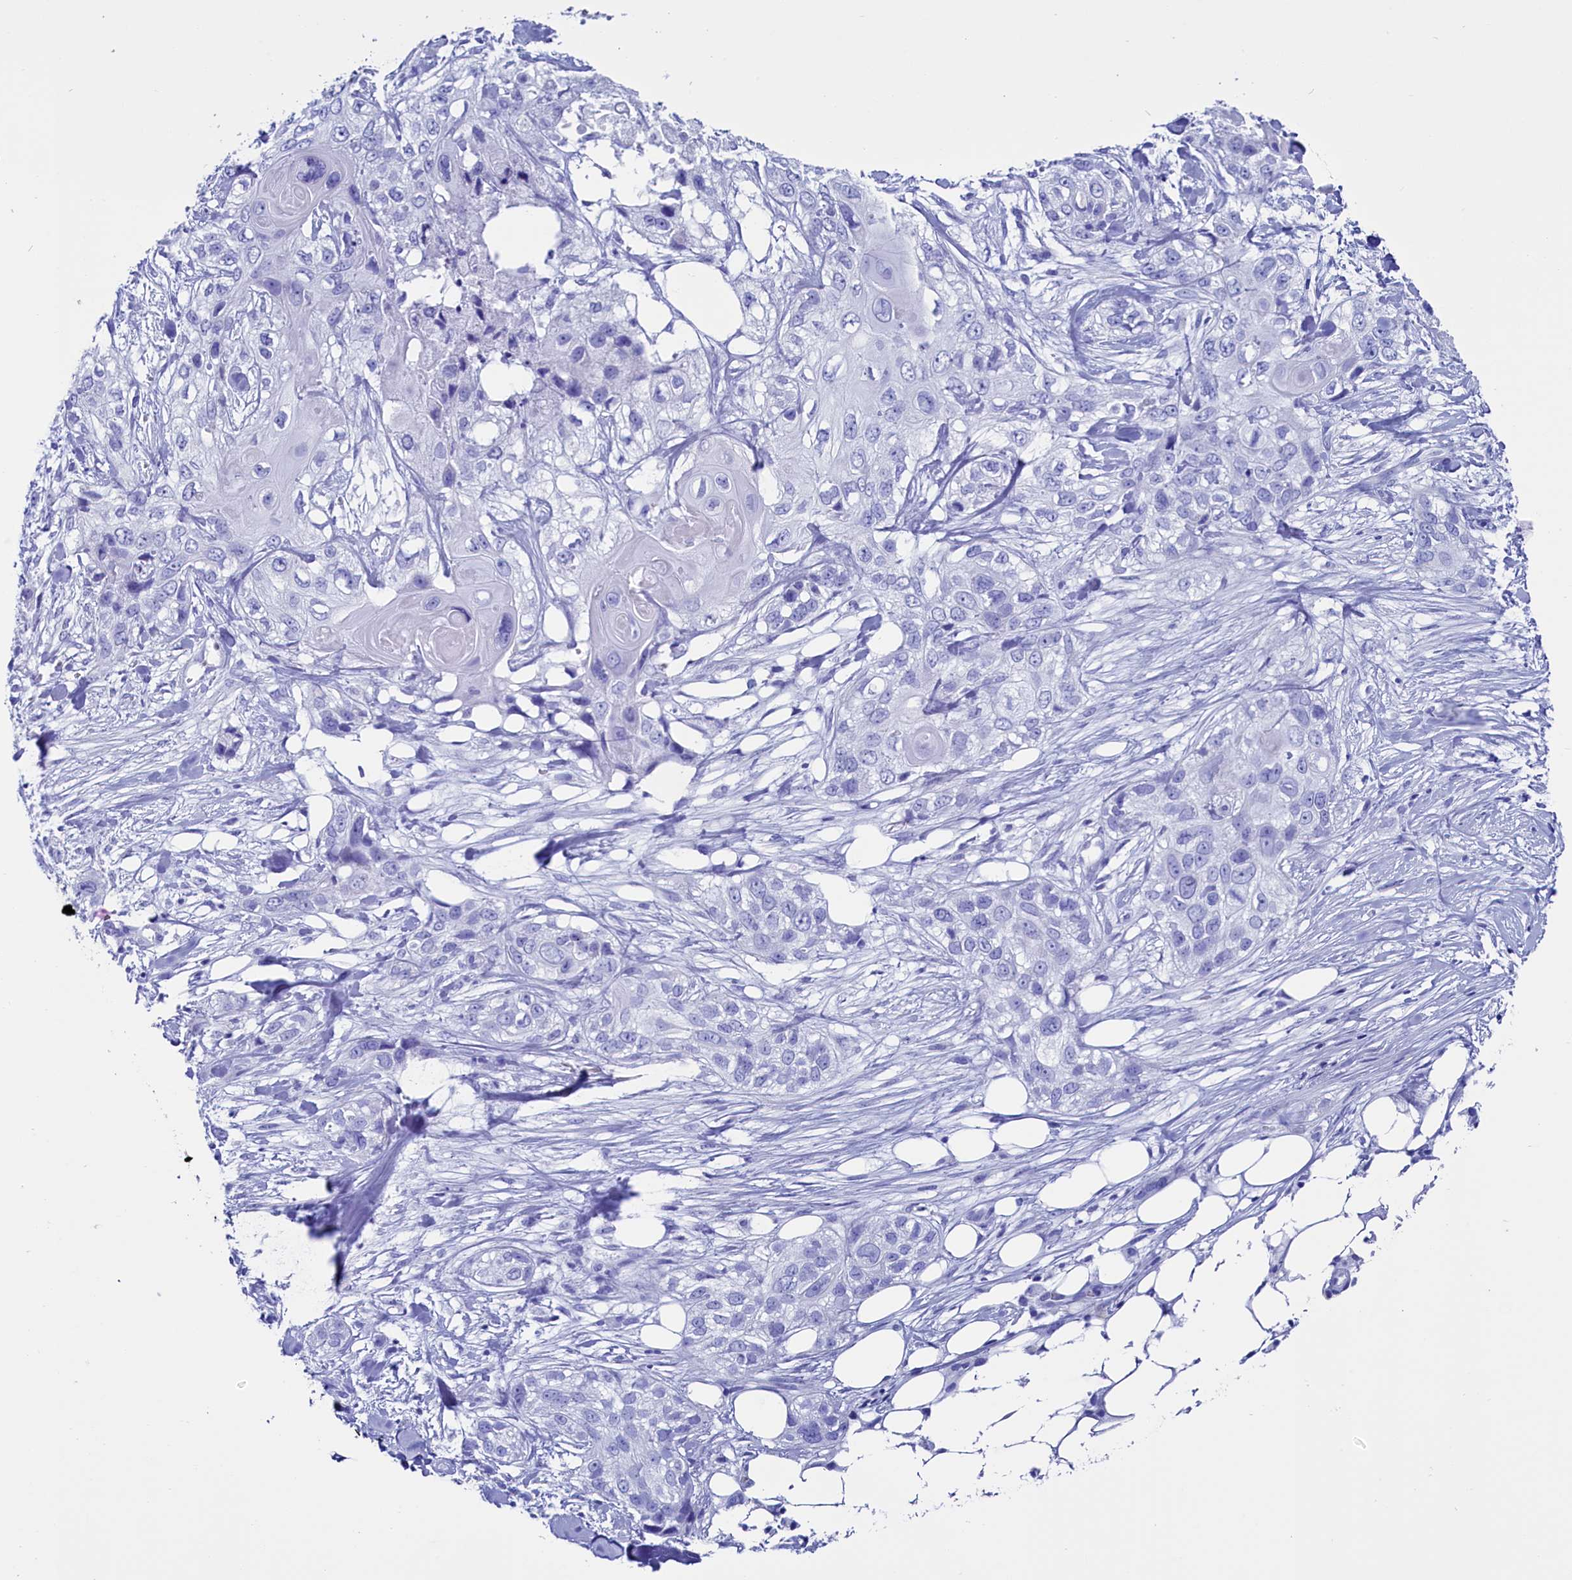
{"staining": {"intensity": "negative", "quantity": "none", "location": "none"}, "tissue": "skin cancer", "cell_type": "Tumor cells", "image_type": "cancer", "snomed": [{"axis": "morphology", "description": "Normal tissue, NOS"}, {"axis": "morphology", "description": "Squamous cell carcinoma, NOS"}, {"axis": "topography", "description": "Skin"}], "caption": "A photomicrograph of skin squamous cell carcinoma stained for a protein shows no brown staining in tumor cells.", "gene": "ANKRD29", "patient": {"sex": "male", "age": 72}}